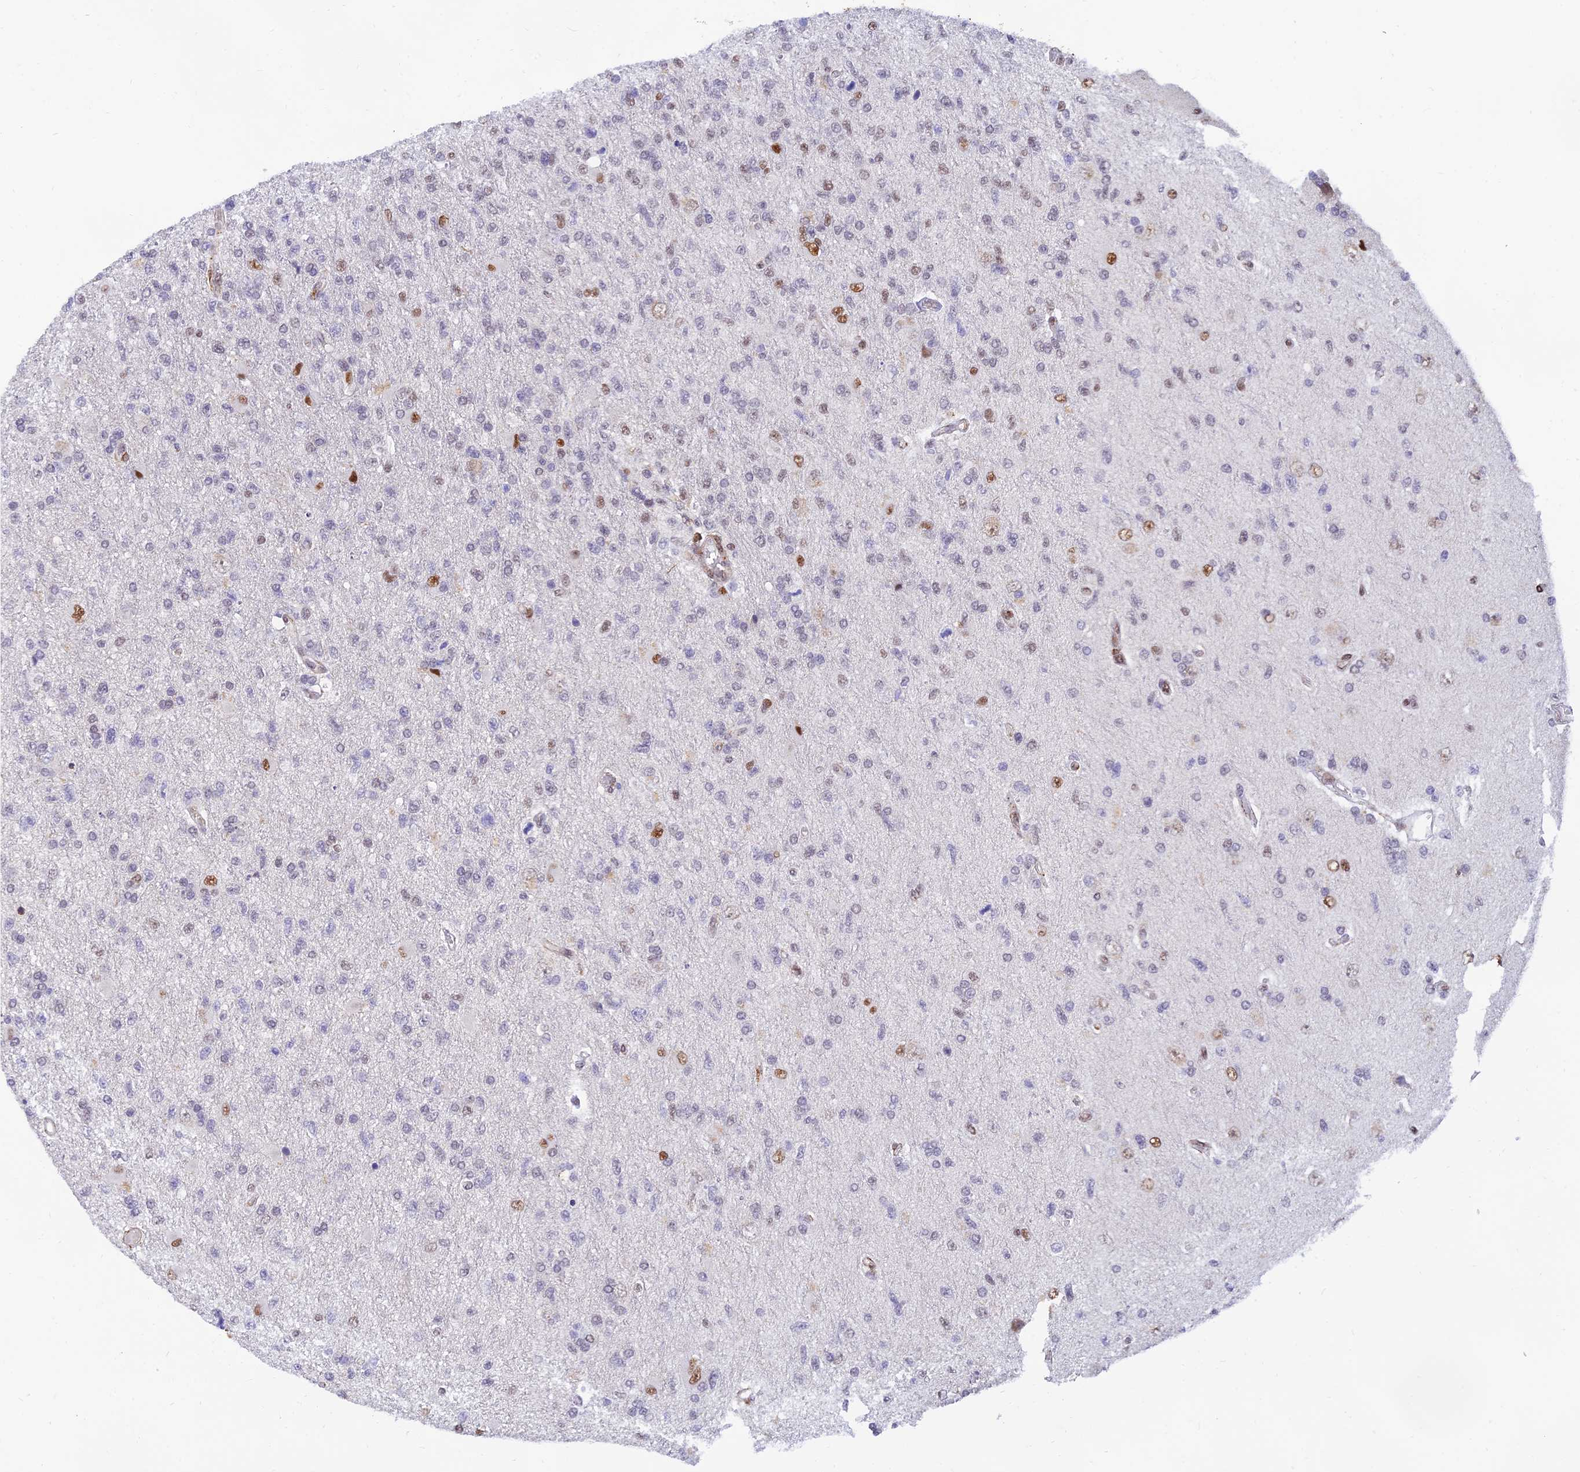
{"staining": {"intensity": "moderate", "quantity": "<25%", "location": "nuclear"}, "tissue": "glioma", "cell_type": "Tumor cells", "image_type": "cancer", "snomed": [{"axis": "morphology", "description": "Glioma, malignant, High grade"}, {"axis": "topography", "description": "Brain"}], "caption": "Malignant high-grade glioma stained with immunohistochemistry (IHC) demonstrates moderate nuclear expression in approximately <25% of tumor cells.", "gene": "CLK4", "patient": {"sex": "male", "age": 56}}